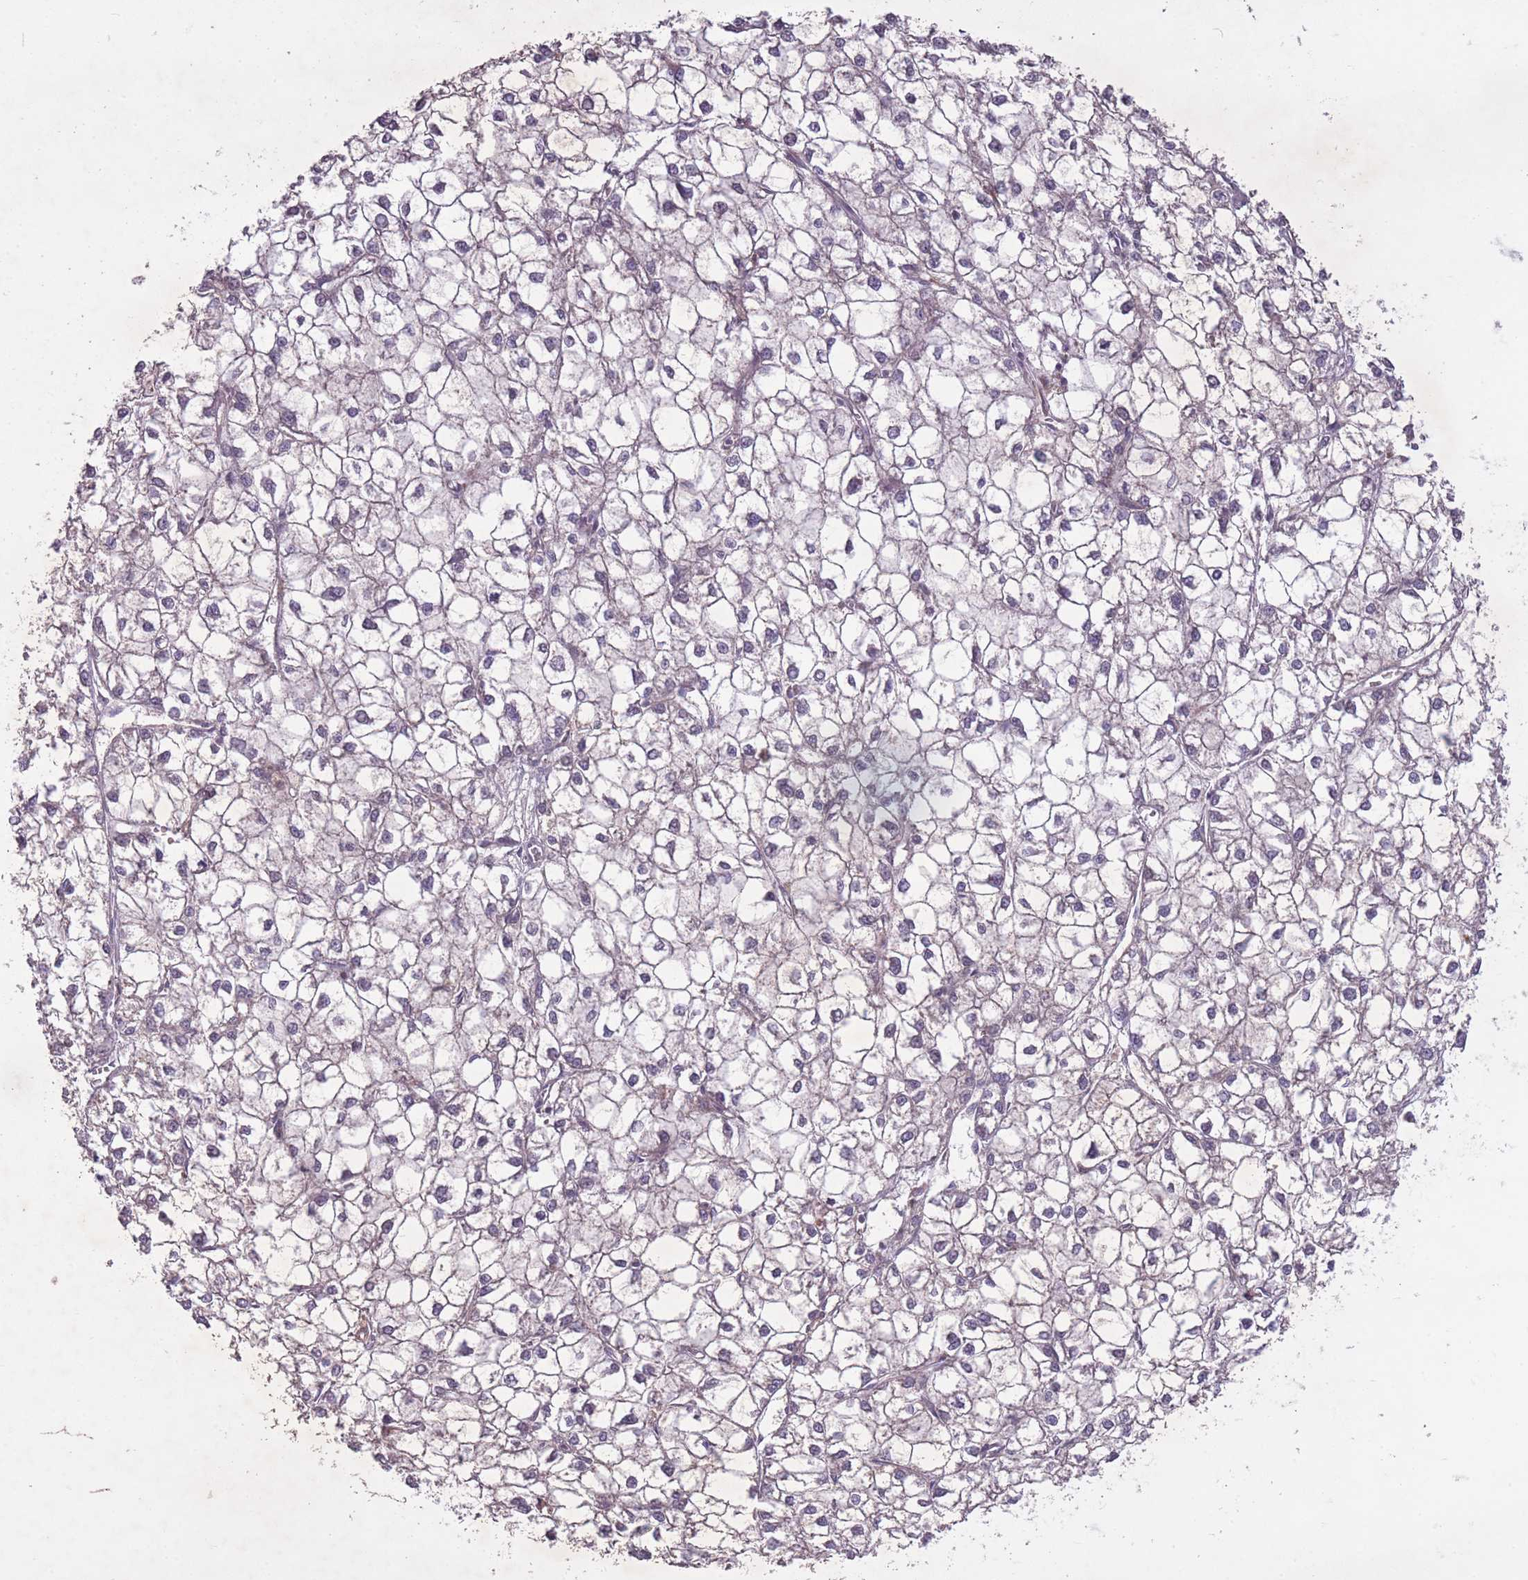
{"staining": {"intensity": "negative", "quantity": "none", "location": "none"}, "tissue": "liver cancer", "cell_type": "Tumor cells", "image_type": "cancer", "snomed": [{"axis": "morphology", "description": "Carcinoma, Hepatocellular, NOS"}, {"axis": "topography", "description": "Liver"}], "caption": "Liver hepatocellular carcinoma was stained to show a protein in brown. There is no significant positivity in tumor cells. (Stains: DAB immunohistochemistry with hematoxylin counter stain, Microscopy: brightfield microscopy at high magnification).", "gene": "OR2V2", "patient": {"sex": "female", "age": 43}}